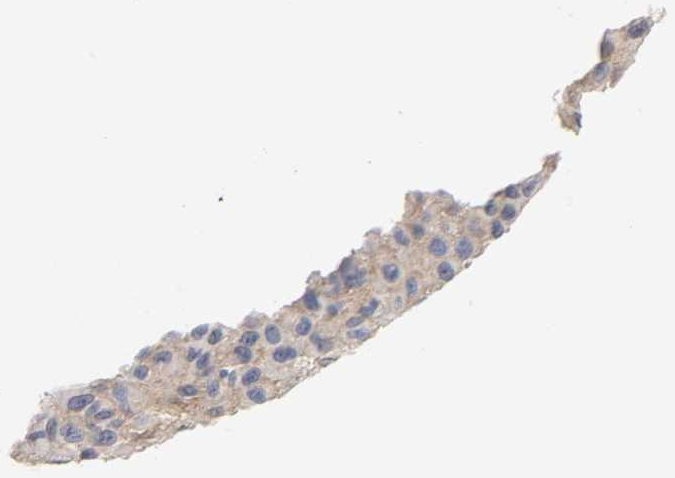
{"staining": {"intensity": "weak", "quantity": ">75%", "location": "cytoplasmic/membranous"}, "tissue": "melanoma", "cell_type": "Tumor cells", "image_type": "cancer", "snomed": [{"axis": "morphology", "description": "Malignant melanoma, Metastatic site"}, {"axis": "topography", "description": "Lymph node"}], "caption": "A brown stain labels weak cytoplasmic/membranous positivity of a protein in malignant melanoma (metastatic site) tumor cells. (DAB (3,3'-diaminobenzidine) IHC with brightfield microscopy, high magnification).", "gene": "SPTAN1", "patient": {"sex": "male", "age": 61}}